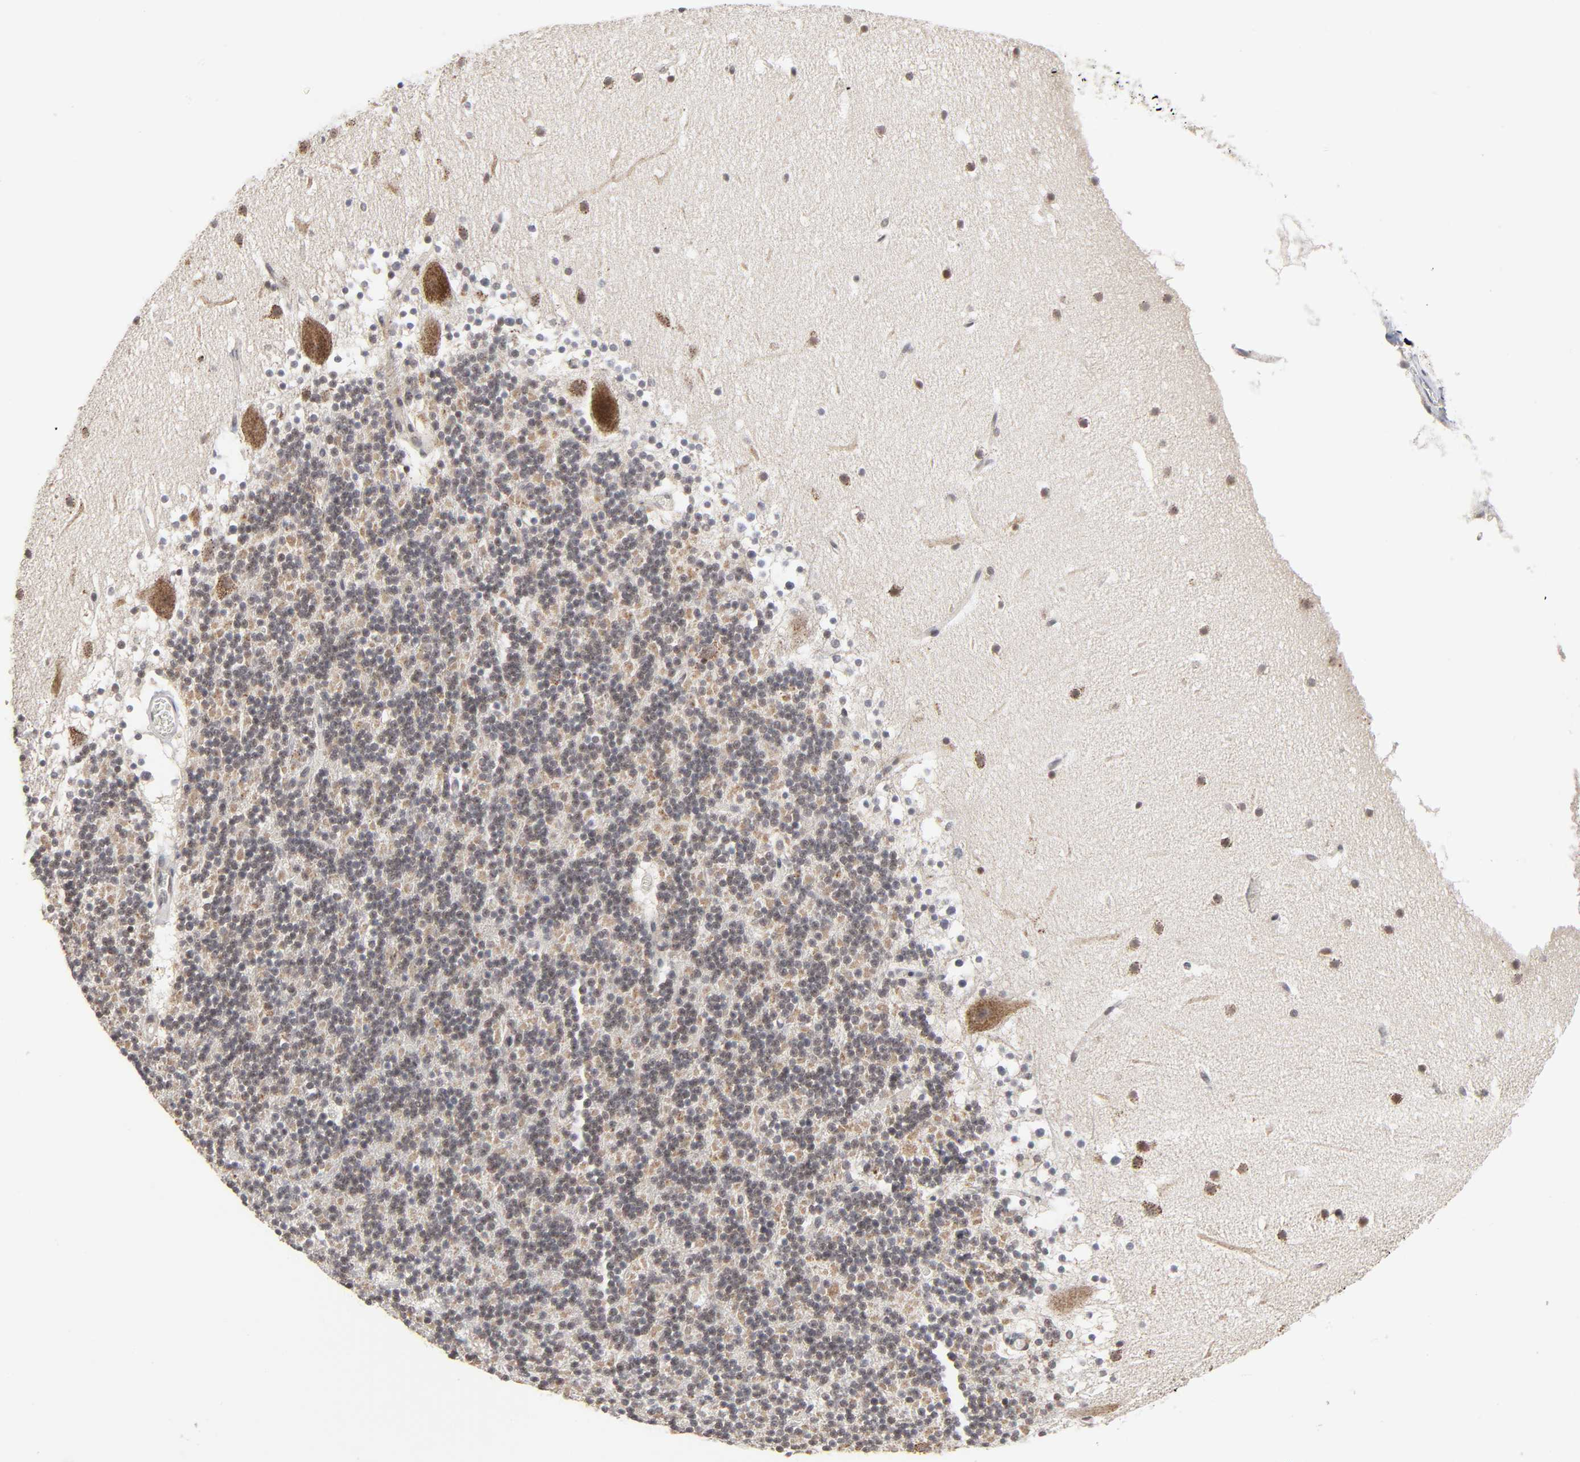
{"staining": {"intensity": "moderate", "quantity": "25%-75%", "location": "cytoplasmic/membranous"}, "tissue": "cerebellum", "cell_type": "Cells in granular layer", "image_type": "normal", "snomed": [{"axis": "morphology", "description": "Normal tissue, NOS"}, {"axis": "topography", "description": "Cerebellum"}], "caption": "Protein analysis of unremarkable cerebellum displays moderate cytoplasmic/membranous positivity in about 25%-75% of cells in granular layer.", "gene": "AUH", "patient": {"sex": "male", "age": 45}}